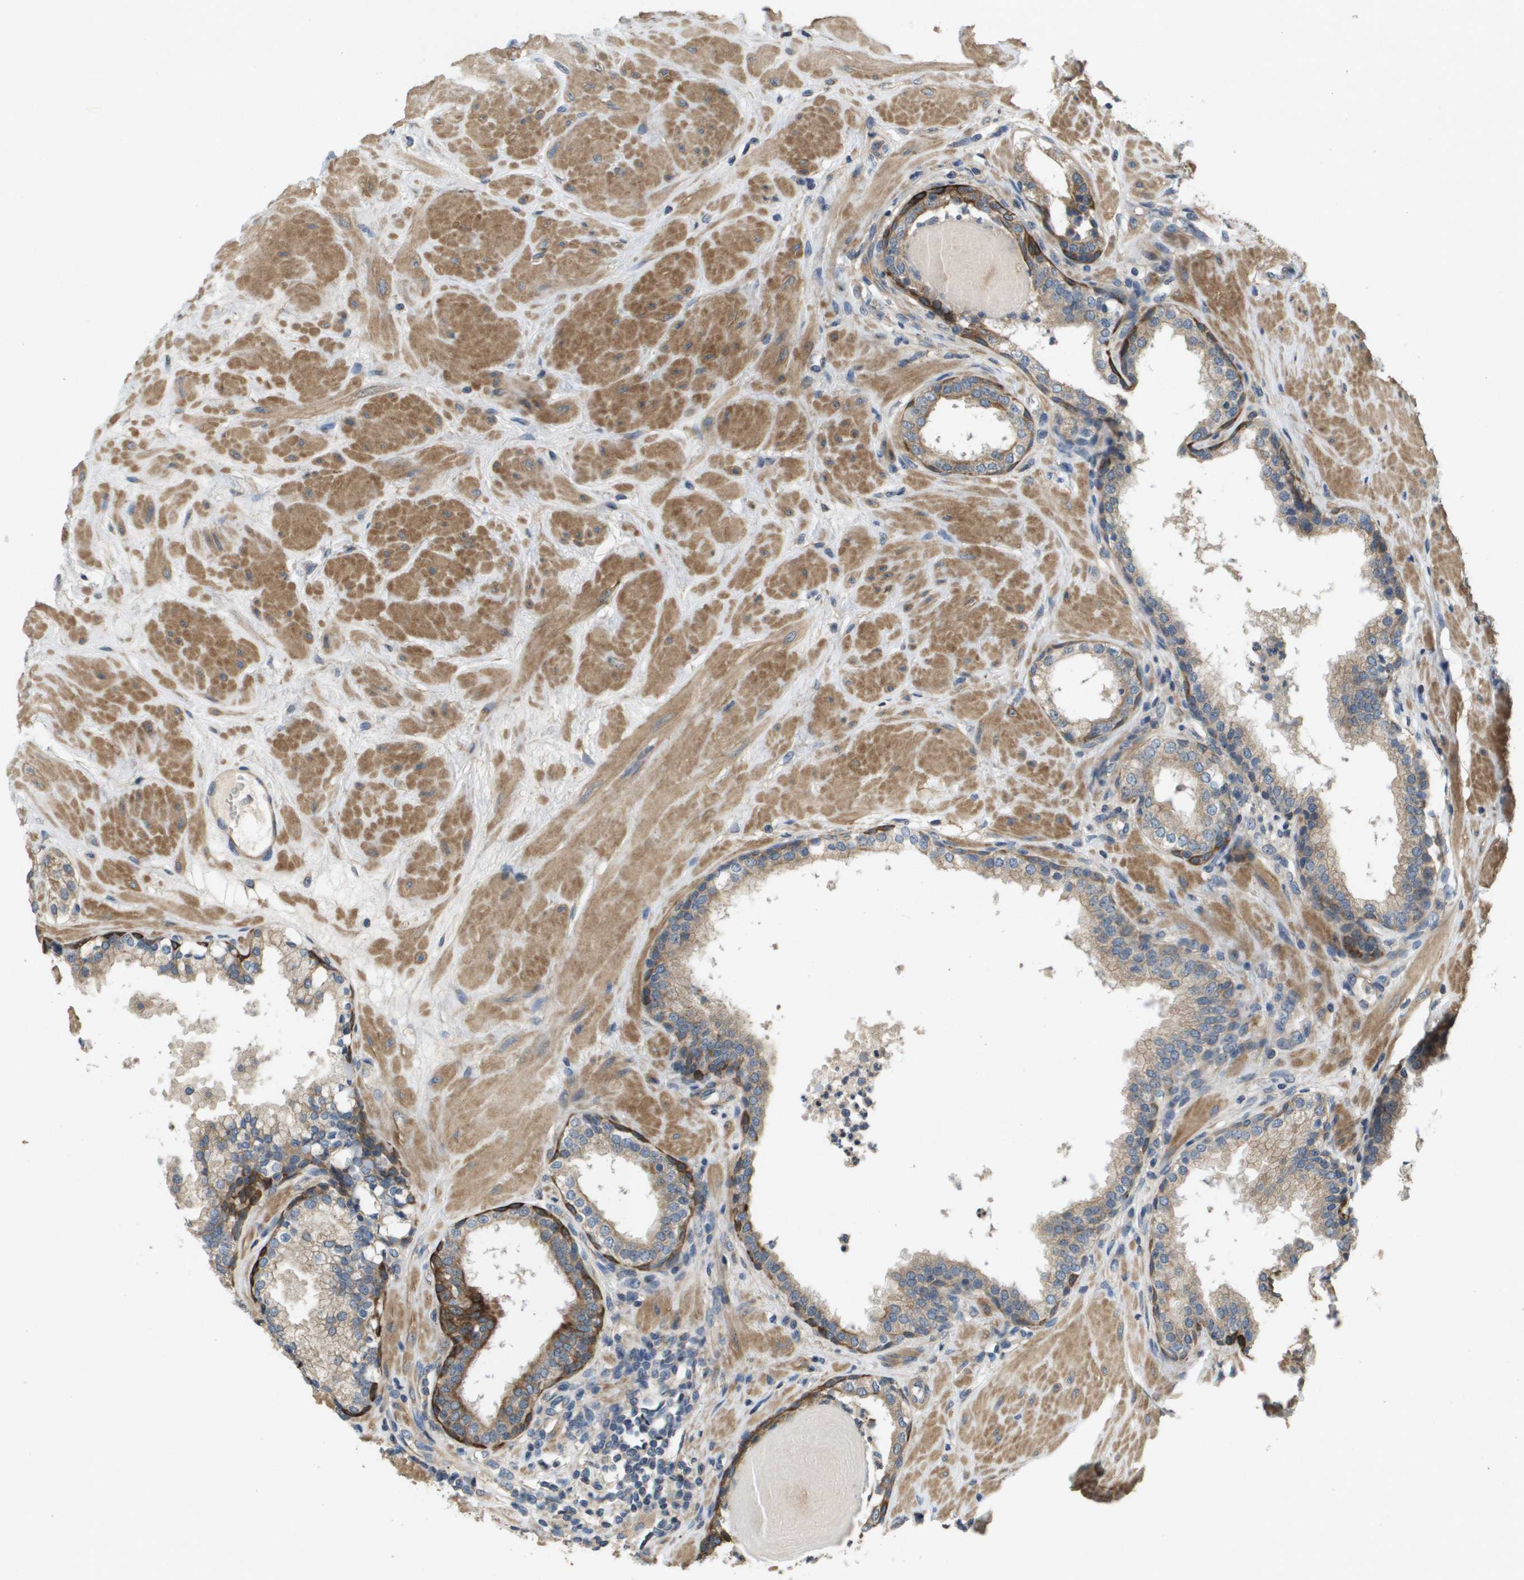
{"staining": {"intensity": "strong", "quantity": "<25%", "location": "cytoplasmic/membranous"}, "tissue": "prostate", "cell_type": "Glandular cells", "image_type": "normal", "snomed": [{"axis": "morphology", "description": "Normal tissue, NOS"}, {"axis": "topography", "description": "Prostate"}], "caption": "Strong cytoplasmic/membranous protein positivity is appreciated in approximately <25% of glandular cells in prostate.", "gene": "KRT23", "patient": {"sex": "male", "age": 51}}